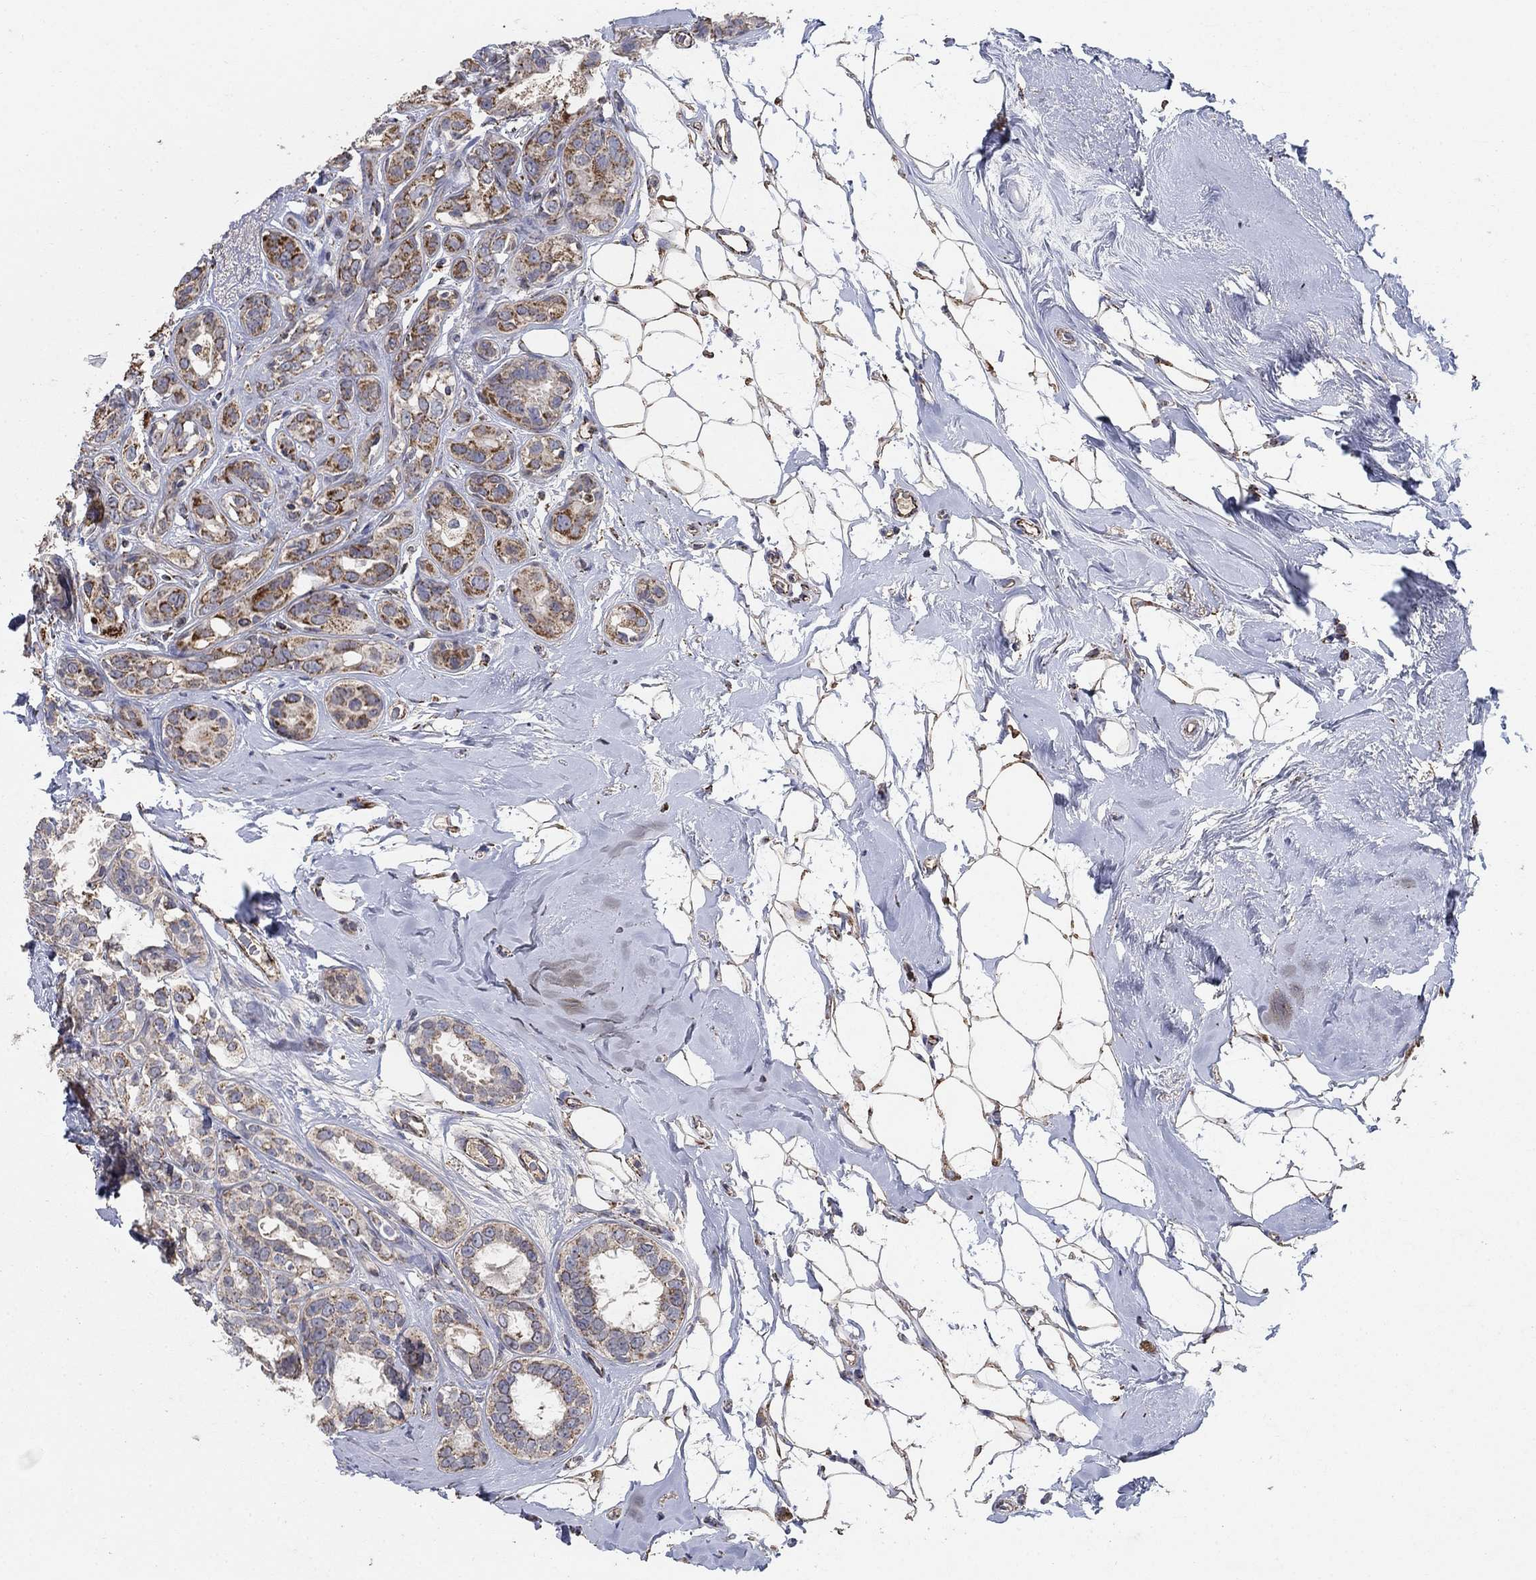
{"staining": {"intensity": "strong", "quantity": "25%-75%", "location": "cytoplasmic/membranous"}, "tissue": "breast cancer", "cell_type": "Tumor cells", "image_type": "cancer", "snomed": [{"axis": "morphology", "description": "Duct carcinoma"}, {"axis": "topography", "description": "Breast"}], "caption": "A photomicrograph of human breast intraductal carcinoma stained for a protein shows strong cytoplasmic/membranous brown staining in tumor cells.", "gene": "PNPLA2", "patient": {"sex": "female", "age": 55}}